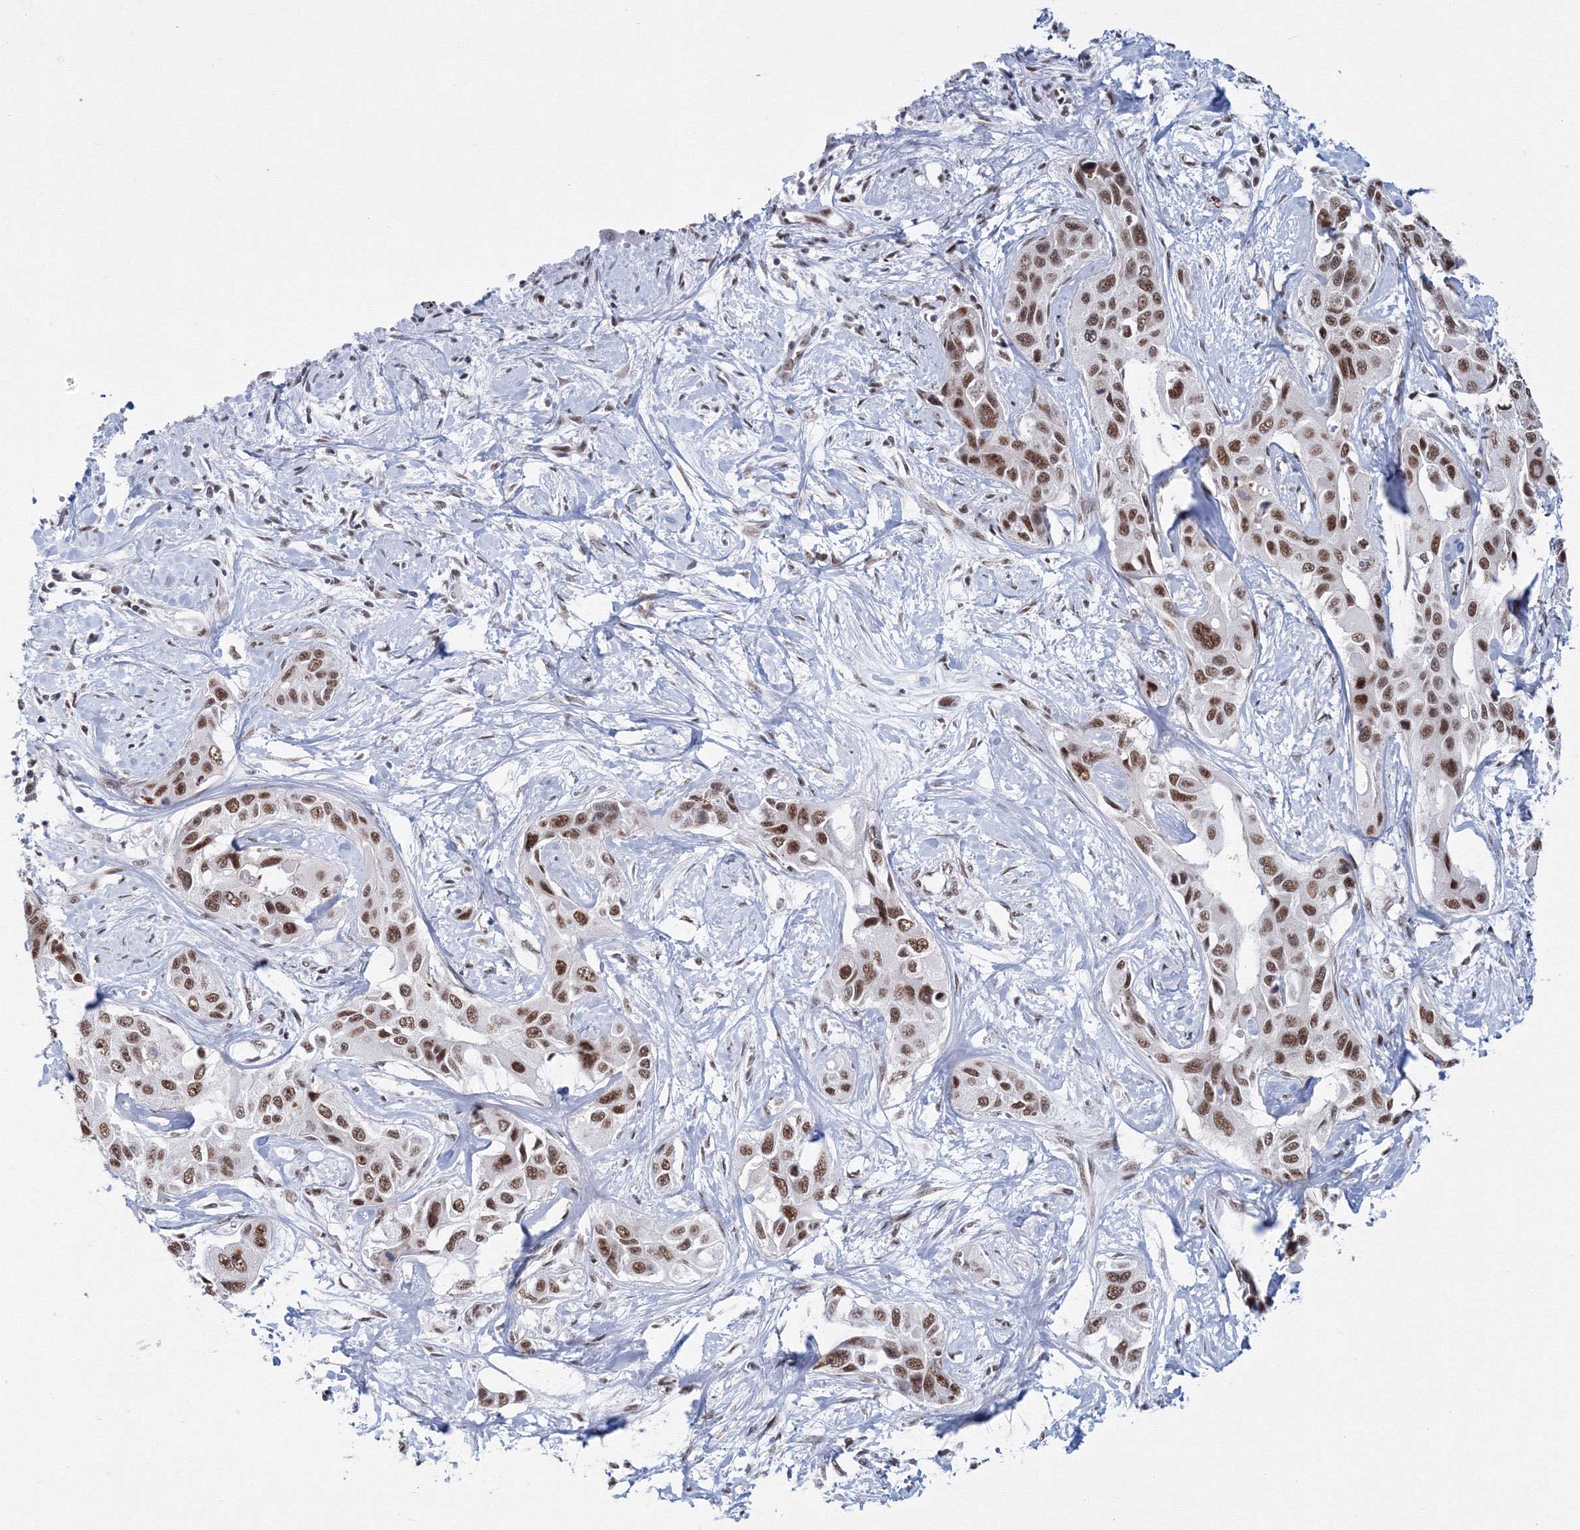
{"staining": {"intensity": "moderate", "quantity": ">75%", "location": "nuclear"}, "tissue": "liver cancer", "cell_type": "Tumor cells", "image_type": "cancer", "snomed": [{"axis": "morphology", "description": "Cholangiocarcinoma"}, {"axis": "topography", "description": "Liver"}], "caption": "Protein expression analysis of liver cancer reveals moderate nuclear positivity in about >75% of tumor cells.", "gene": "SF3B6", "patient": {"sex": "male", "age": 59}}